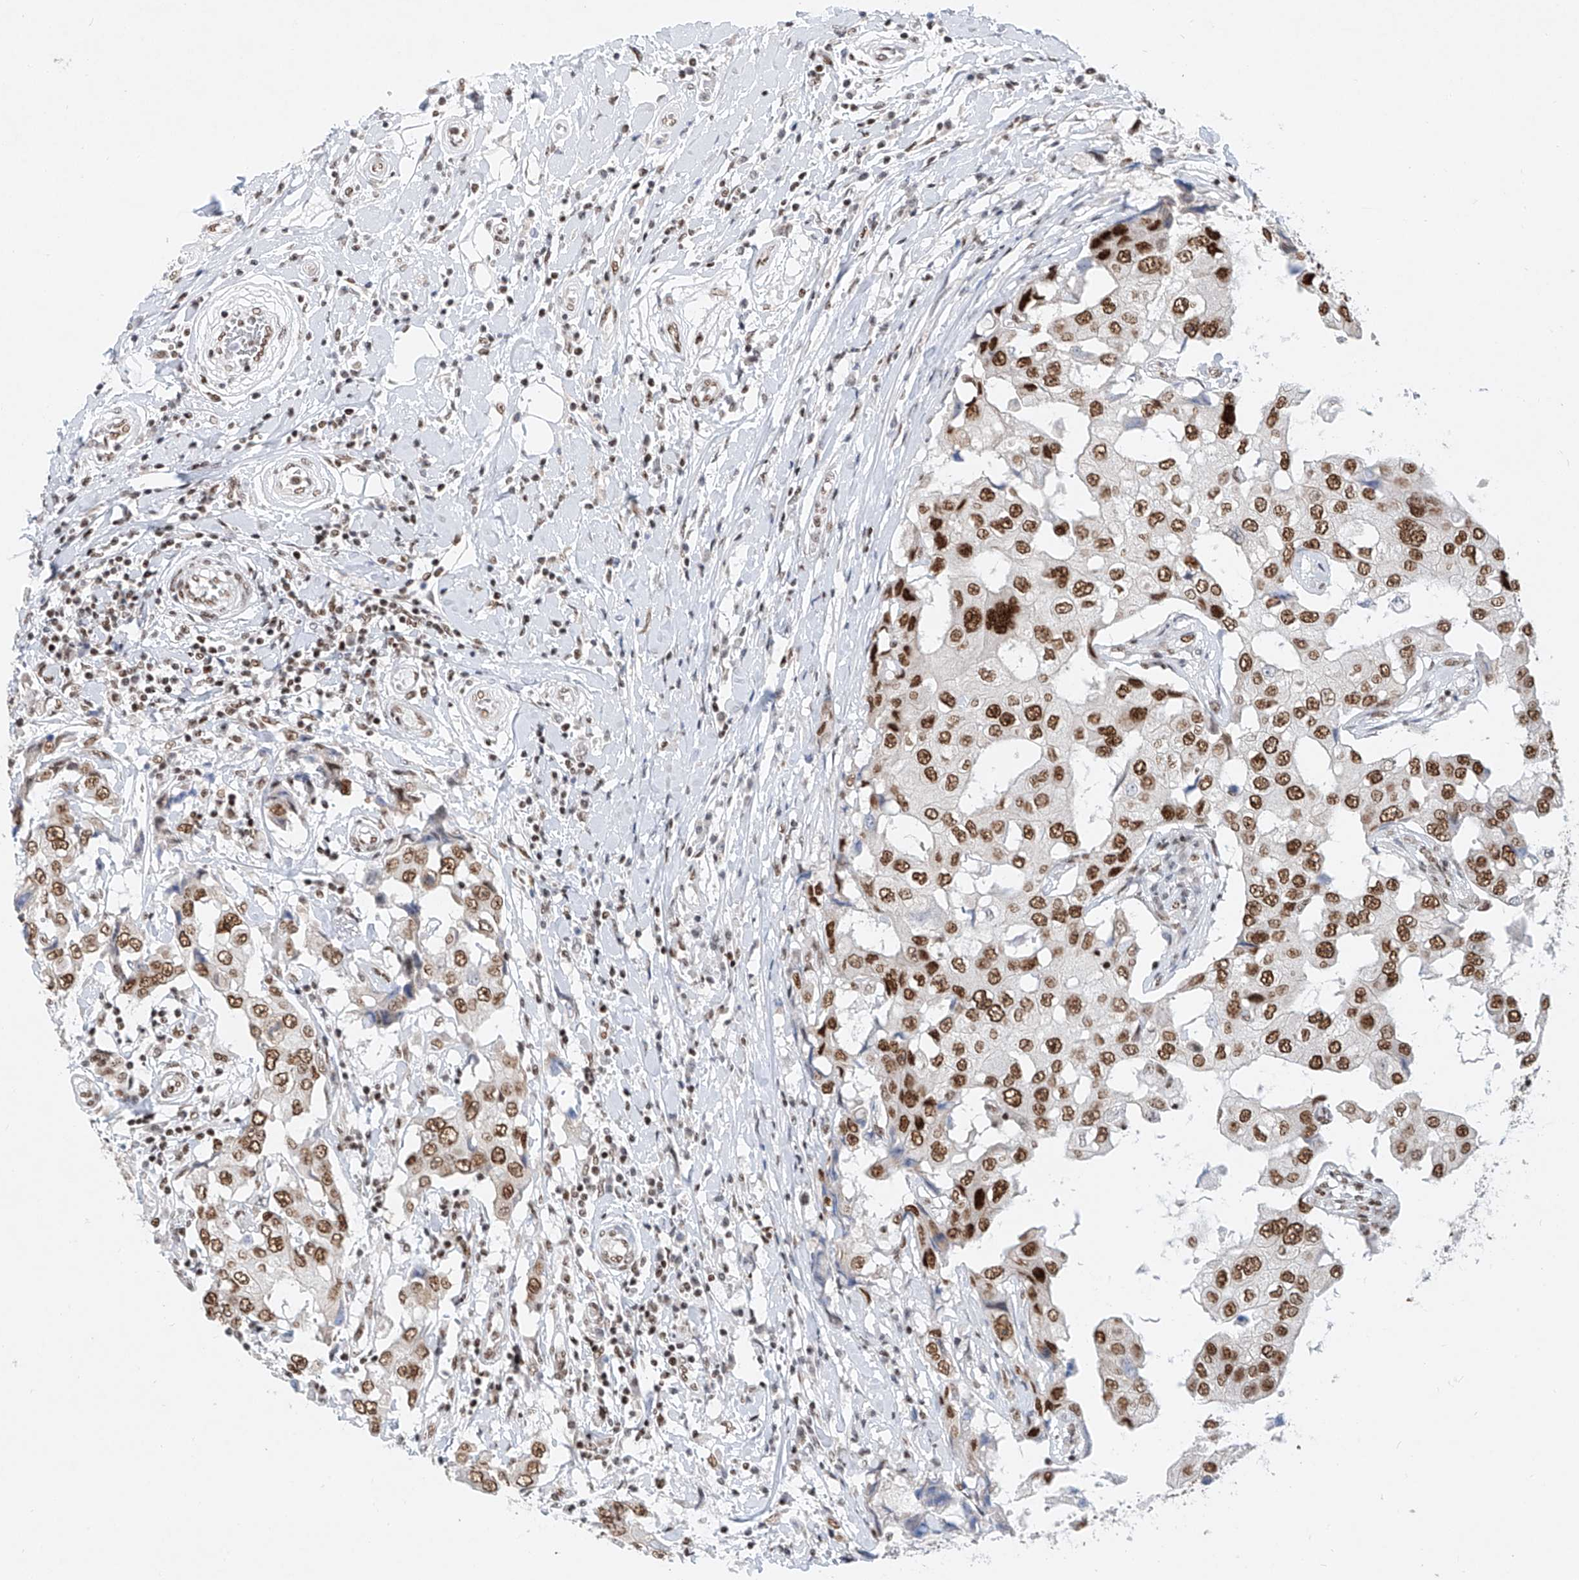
{"staining": {"intensity": "strong", "quantity": ">75%", "location": "nuclear"}, "tissue": "breast cancer", "cell_type": "Tumor cells", "image_type": "cancer", "snomed": [{"axis": "morphology", "description": "Duct carcinoma"}, {"axis": "topography", "description": "Breast"}], "caption": "Strong nuclear expression is identified in approximately >75% of tumor cells in infiltrating ductal carcinoma (breast). Using DAB (brown) and hematoxylin (blue) stains, captured at high magnification using brightfield microscopy.", "gene": "TAF4", "patient": {"sex": "female", "age": 27}}